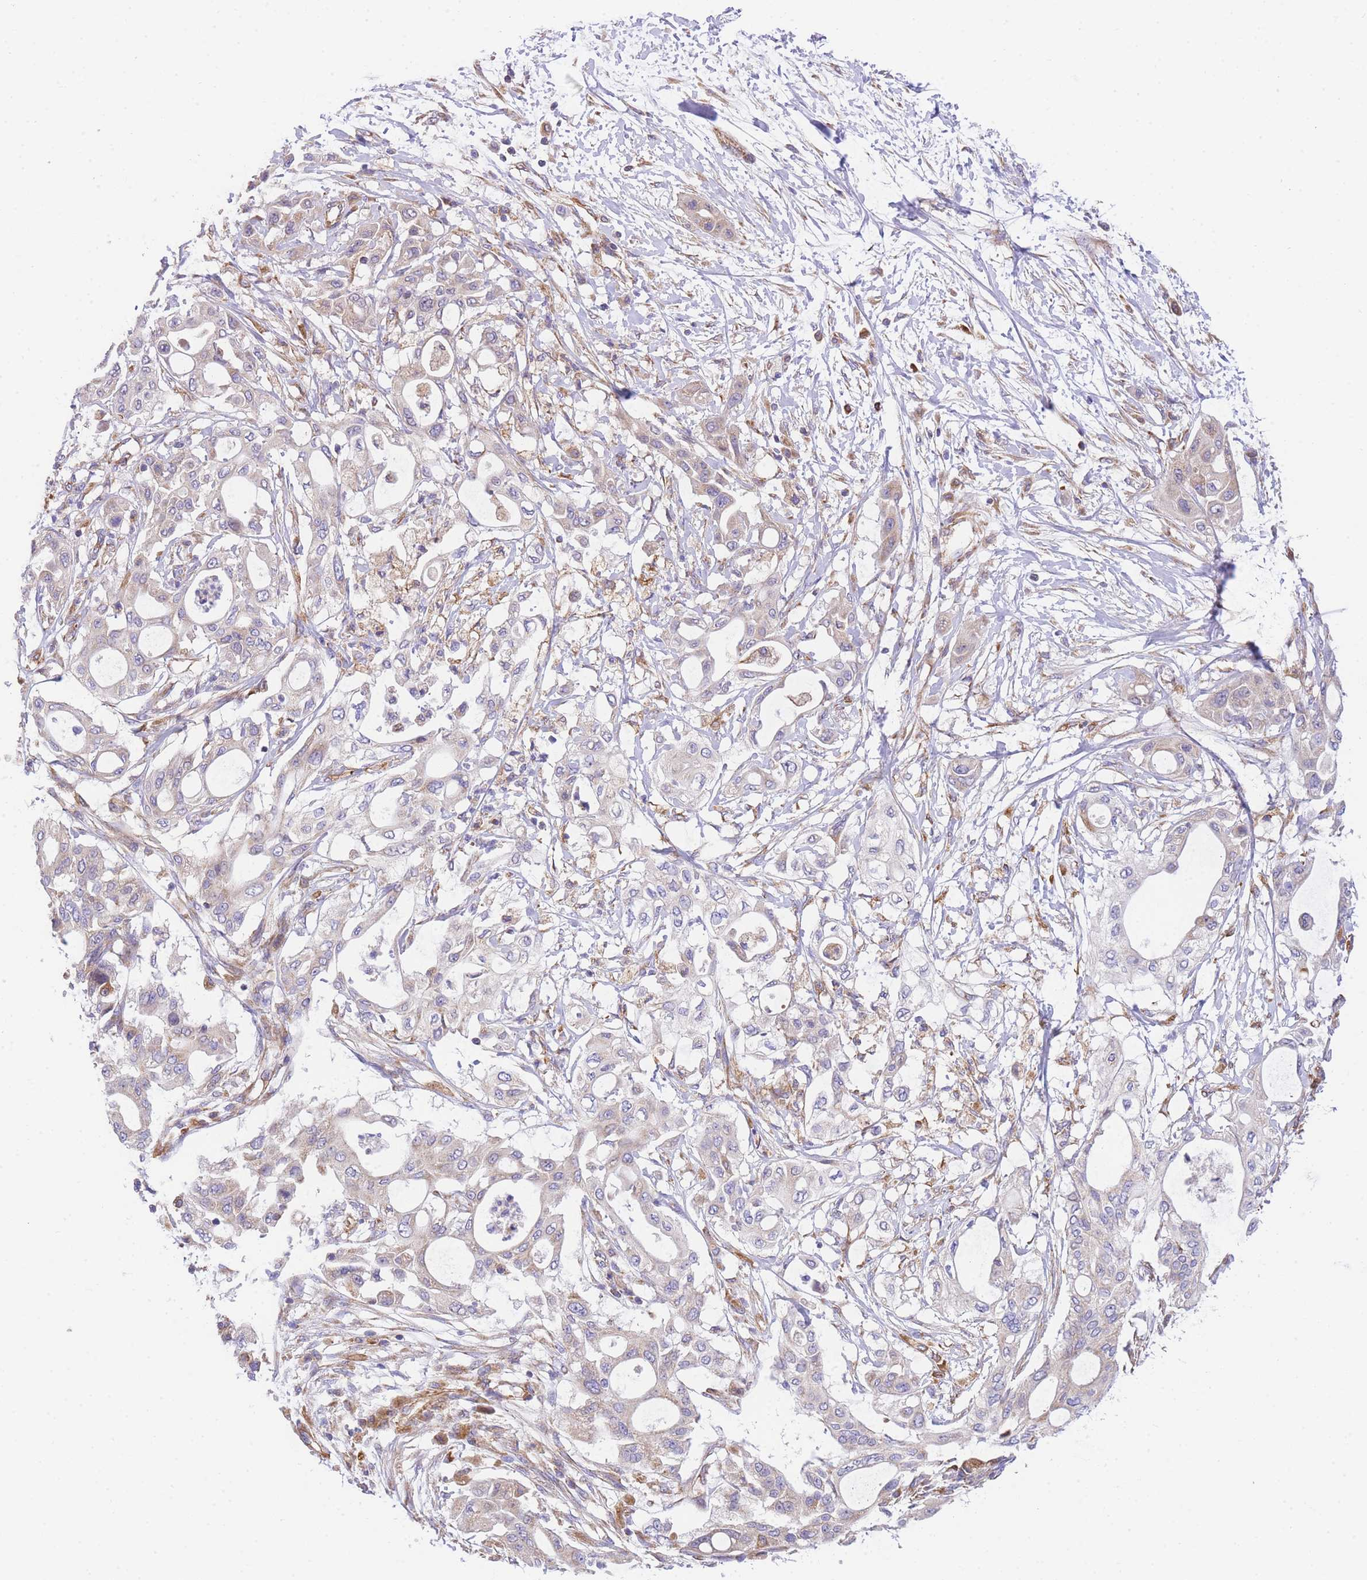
{"staining": {"intensity": "weak", "quantity": "<25%", "location": "cytoplasmic/membranous"}, "tissue": "pancreatic cancer", "cell_type": "Tumor cells", "image_type": "cancer", "snomed": [{"axis": "morphology", "description": "Adenocarcinoma, NOS"}, {"axis": "topography", "description": "Pancreas"}], "caption": "IHC image of human pancreatic cancer stained for a protein (brown), which displays no positivity in tumor cells.", "gene": "MTRES1", "patient": {"sex": "male", "age": 68}}